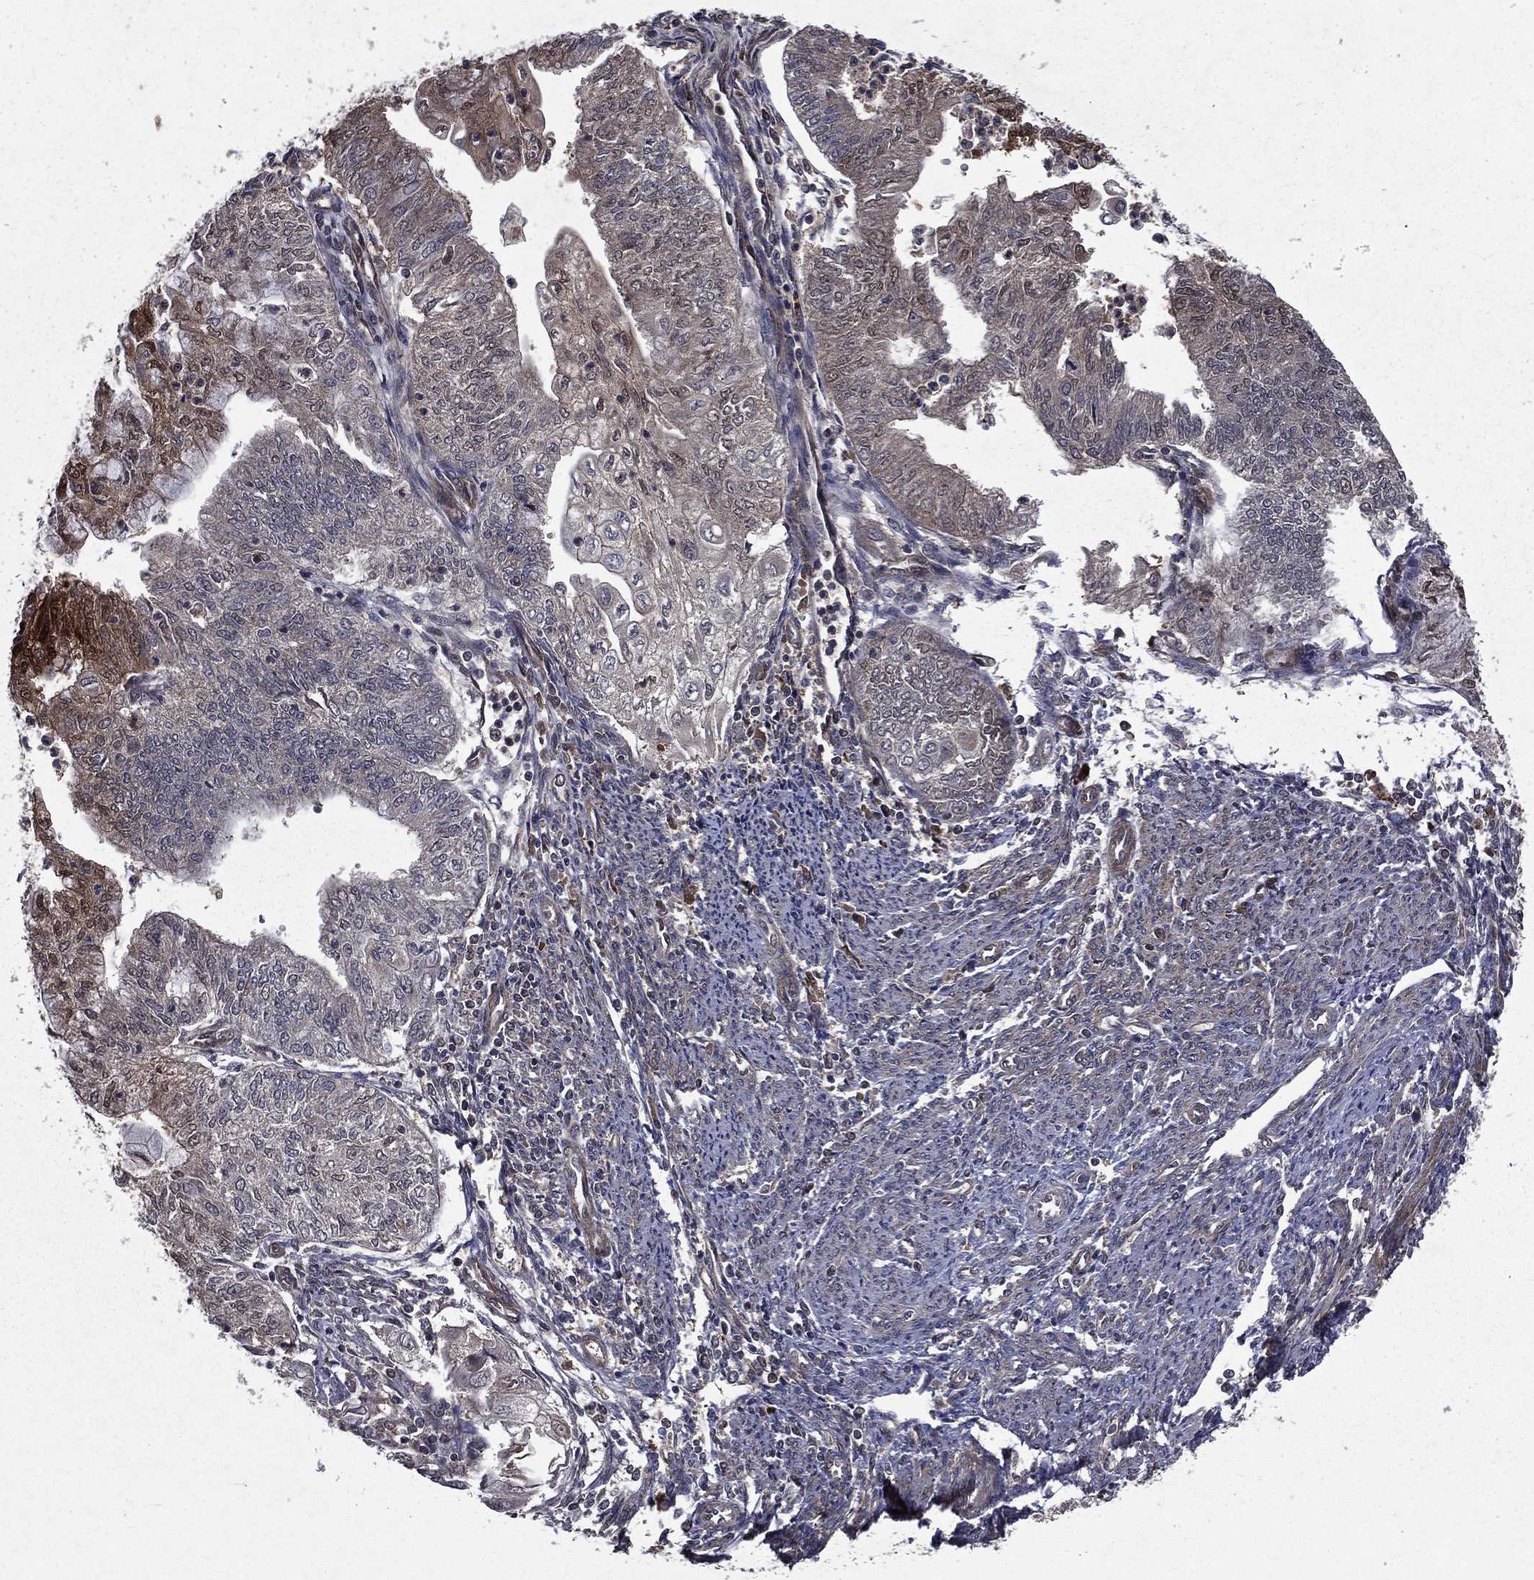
{"staining": {"intensity": "strong", "quantity": "<25%", "location": "cytoplasmic/membranous"}, "tissue": "endometrial cancer", "cell_type": "Tumor cells", "image_type": "cancer", "snomed": [{"axis": "morphology", "description": "Adenocarcinoma, NOS"}, {"axis": "topography", "description": "Endometrium"}], "caption": "Immunohistochemical staining of endometrial cancer exhibits medium levels of strong cytoplasmic/membranous protein expression in approximately <25% of tumor cells. (DAB (3,3'-diaminobenzidine) = brown stain, brightfield microscopy at high magnification).", "gene": "FGD1", "patient": {"sex": "female", "age": 59}}